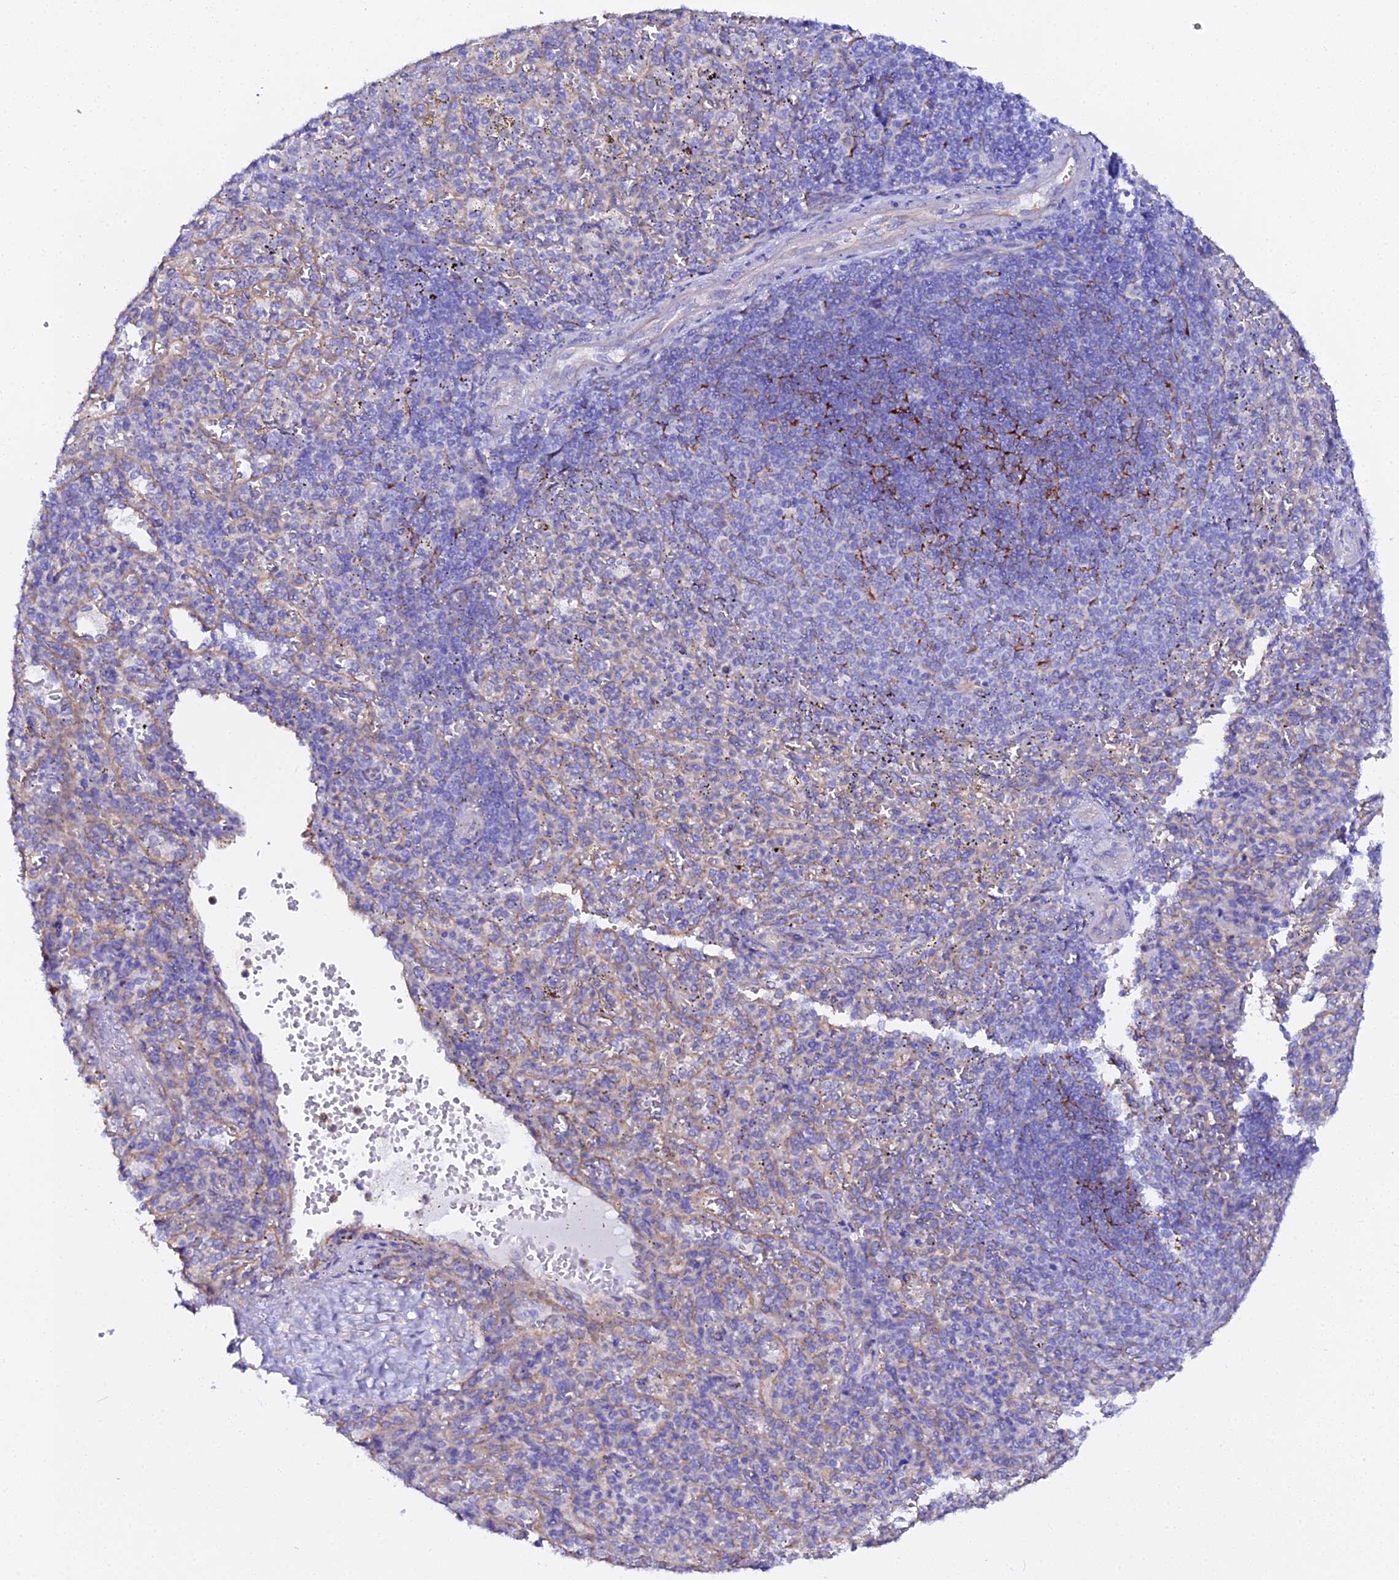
{"staining": {"intensity": "negative", "quantity": "none", "location": "none"}, "tissue": "spleen", "cell_type": "Cells in red pulp", "image_type": "normal", "snomed": [{"axis": "morphology", "description": "Normal tissue, NOS"}, {"axis": "topography", "description": "Spleen"}], "caption": "Human spleen stained for a protein using immunohistochemistry (IHC) shows no expression in cells in red pulp.", "gene": "CFAP45", "patient": {"sex": "female", "age": 21}}